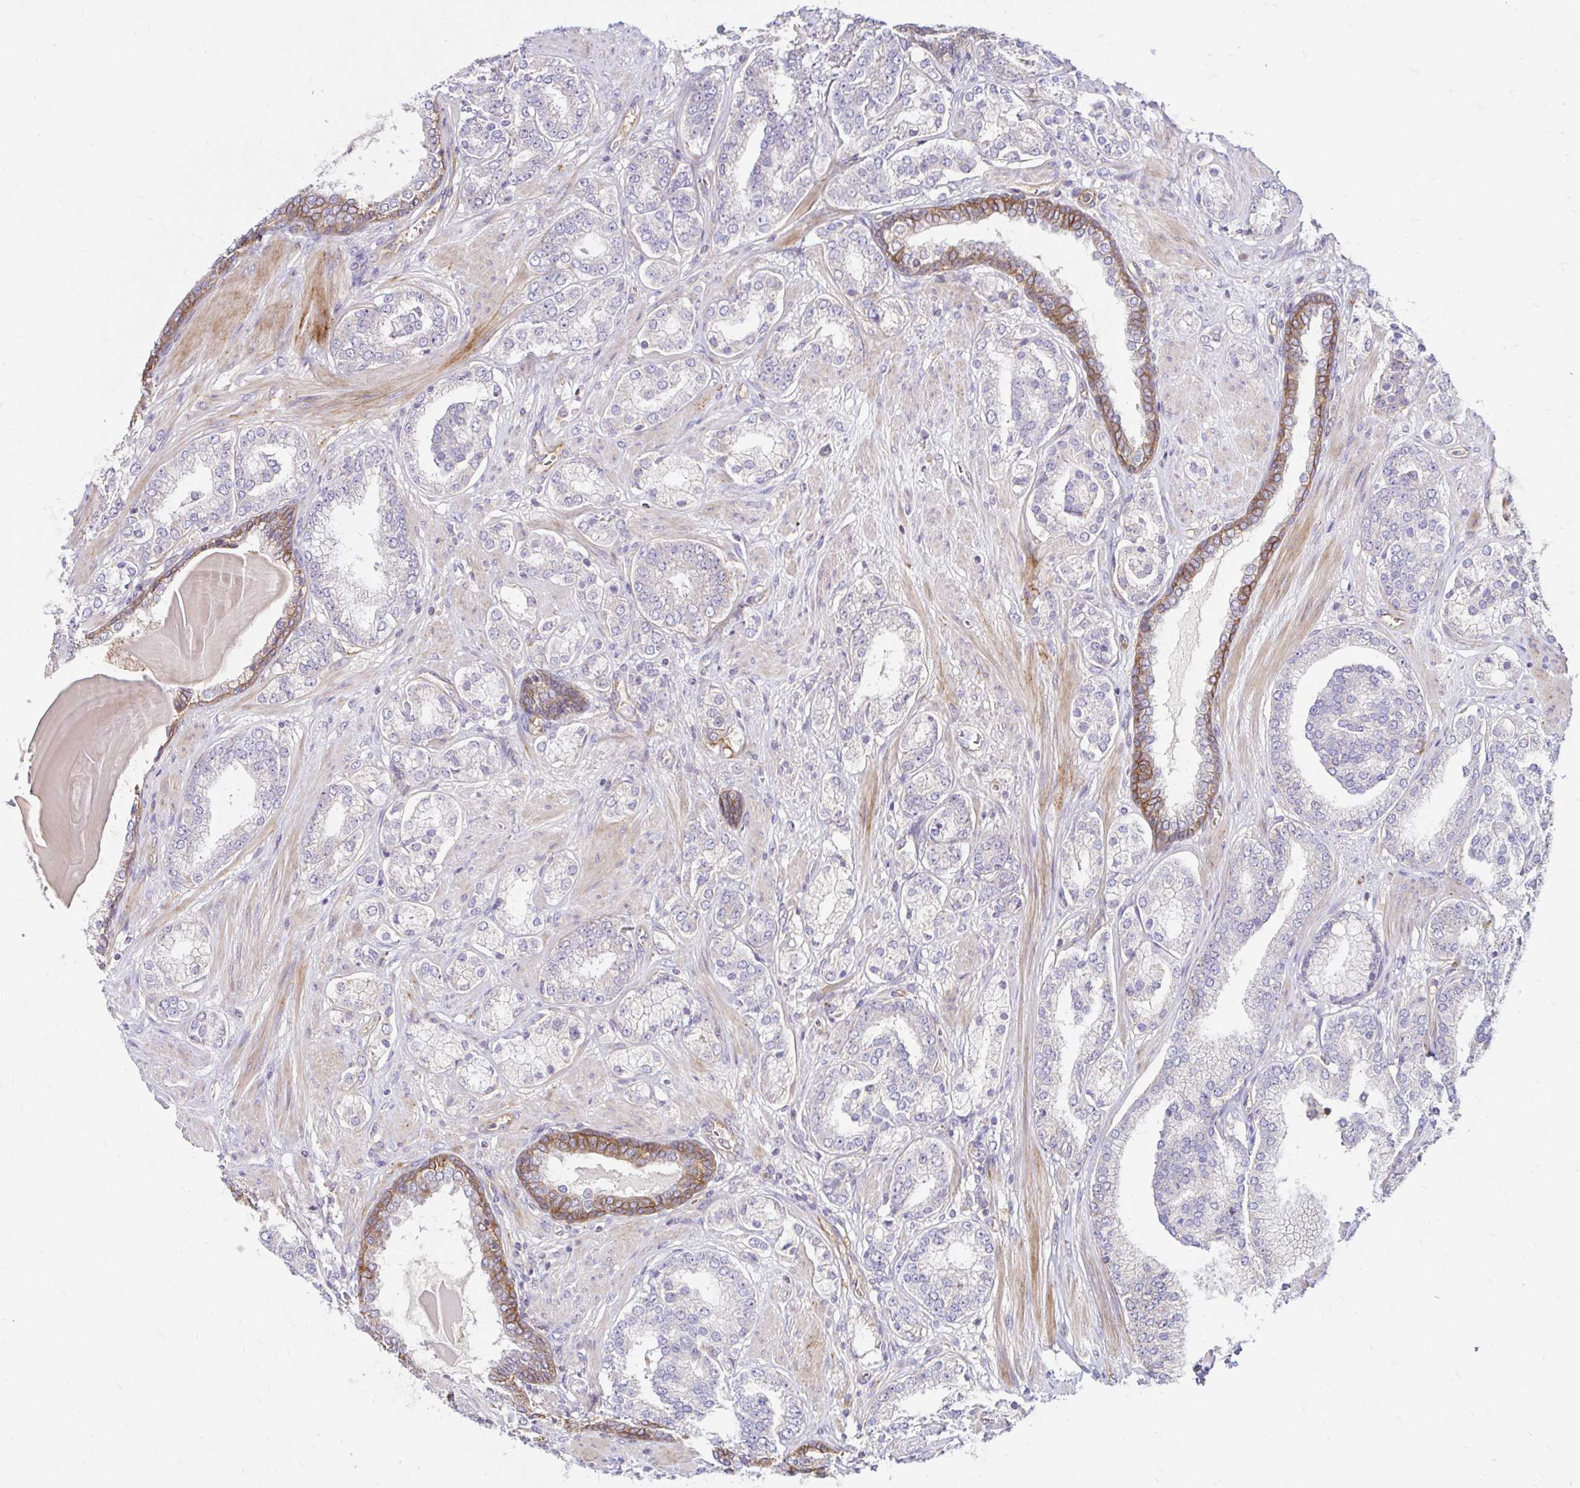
{"staining": {"intensity": "negative", "quantity": "none", "location": "none"}, "tissue": "prostate cancer", "cell_type": "Tumor cells", "image_type": "cancer", "snomed": [{"axis": "morphology", "description": "Adenocarcinoma, High grade"}, {"axis": "topography", "description": "Prostate"}], "caption": "Protein analysis of prostate cancer demonstrates no significant expression in tumor cells.", "gene": "ITGA2", "patient": {"sex": "male", "age": 62}}